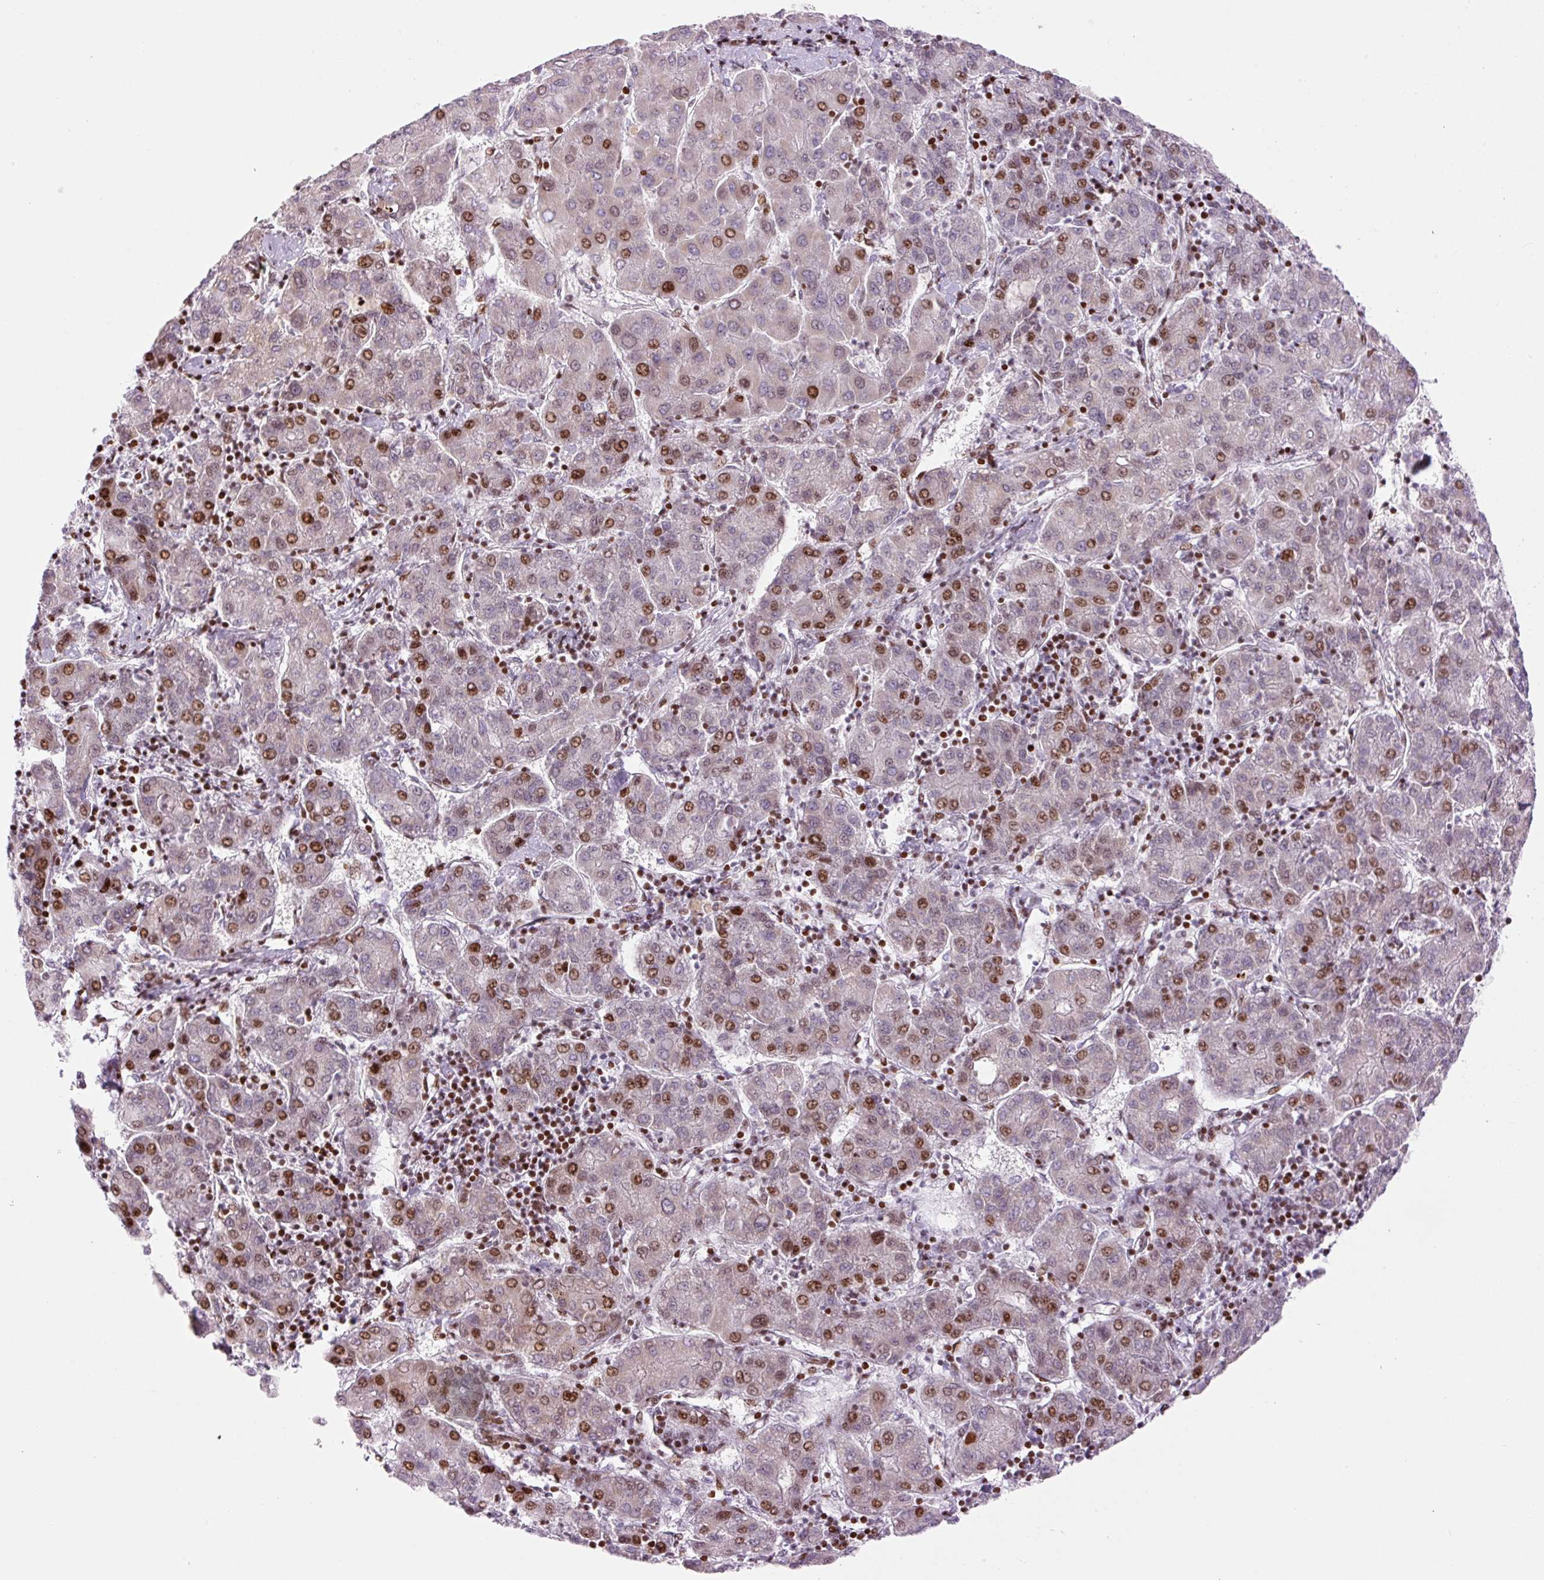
{"staining": {"intensity": "moderate", "quantity": "25%-75%", "location": "nuclear"}, "tissue": "liver cancer", "cell_type": "Tumor cells", "image_type": "cancer", "snomed": [{"axis": "morphology", "description": "Carcinoma, Hepatocellular, NOS"}, {"axis": "topography", "description": "Liver"}], "caption": "A brown stain labels moderate nuclear staining of a protein in hepatocellular carcinoma (liver) tumor cells.", "gene": "TMEM177", "patient": {"sex": "male", "age": 65}}